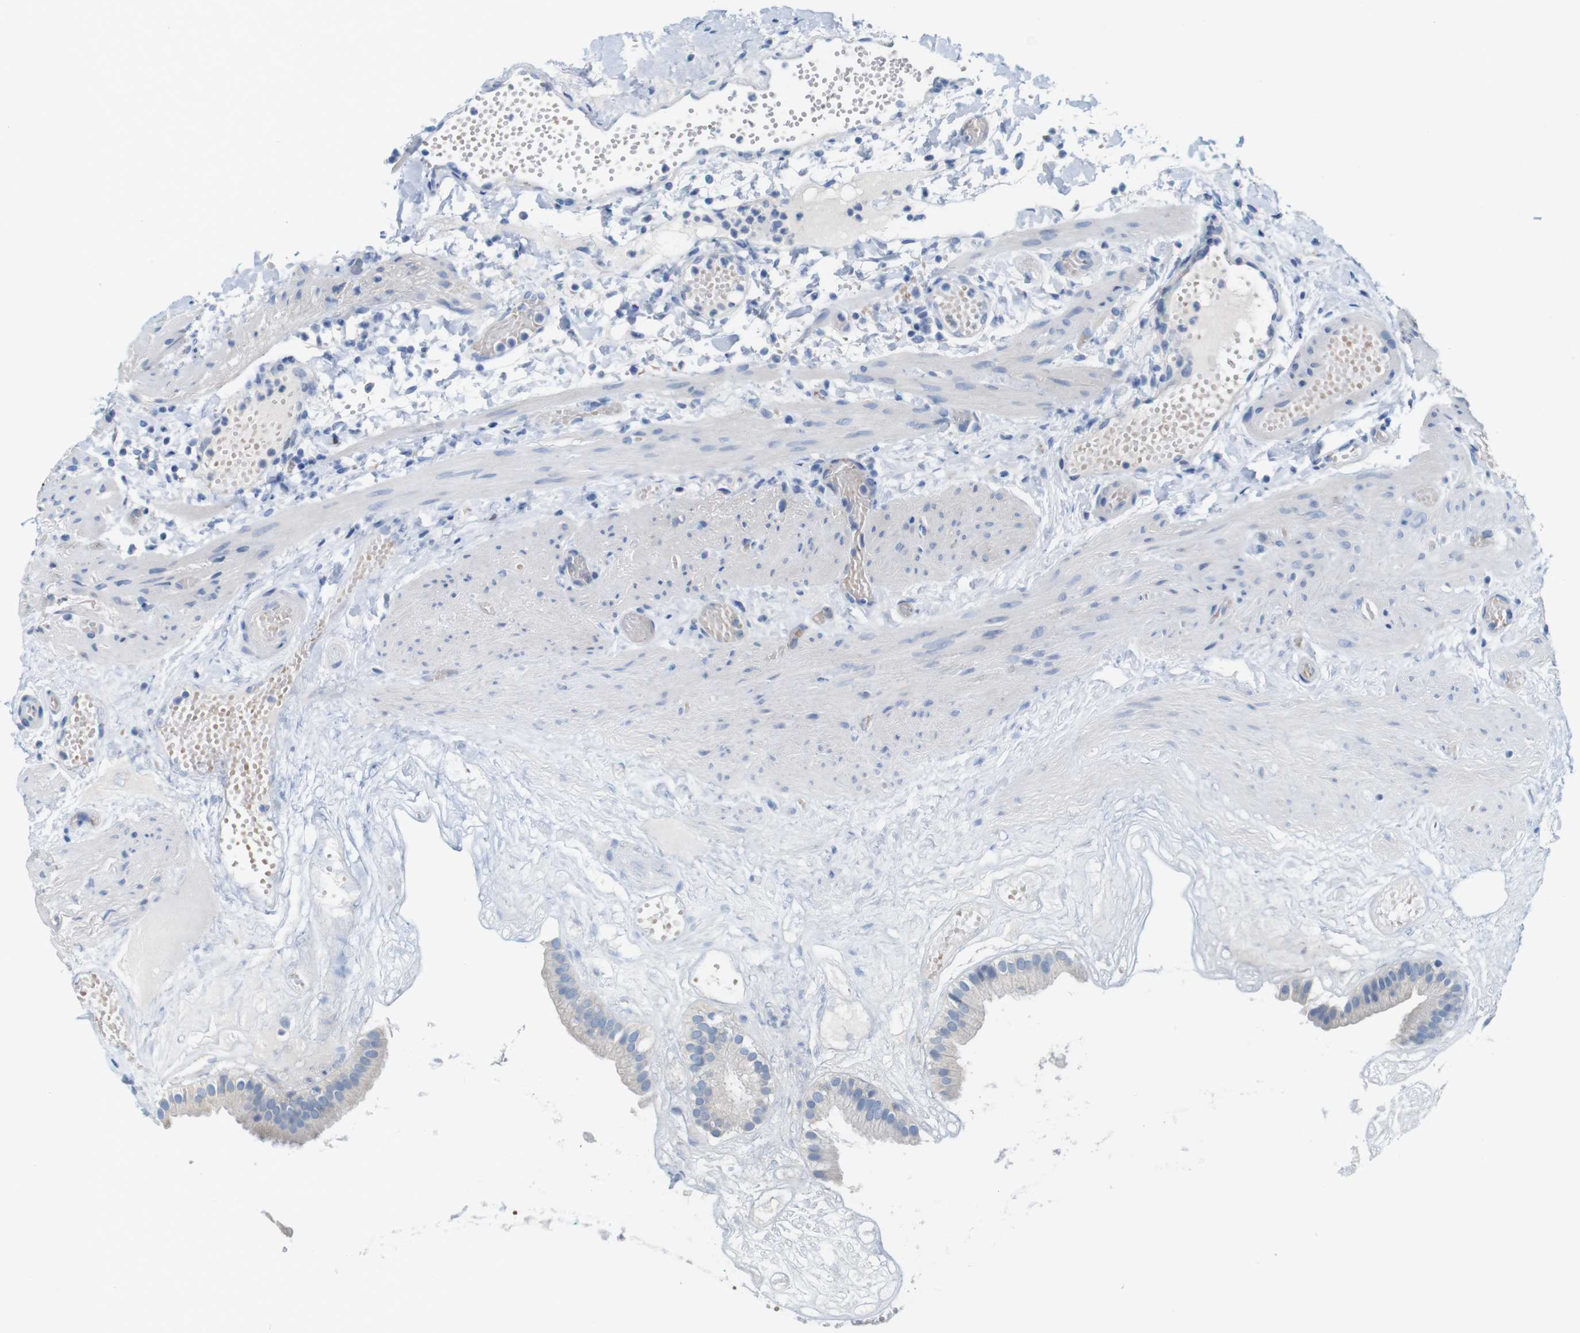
{"staining": {"intensity": "negative", "quantity": "none", "location": "none"}, "tissue": "gallbladder", "cell_type": "Glandular cells", "image_type": "normal", "snomed": [{"axis": "morphology", "description": "Normal tissue, NOS"}, {"axis": "topography", "description": "Gallbladder"}], "caption": "The histopathology image demonstrates no significant expression in glandular cells of gallbladder.", "gene": "IGSF8", "patient": {"sex": "female", "age": 26}}